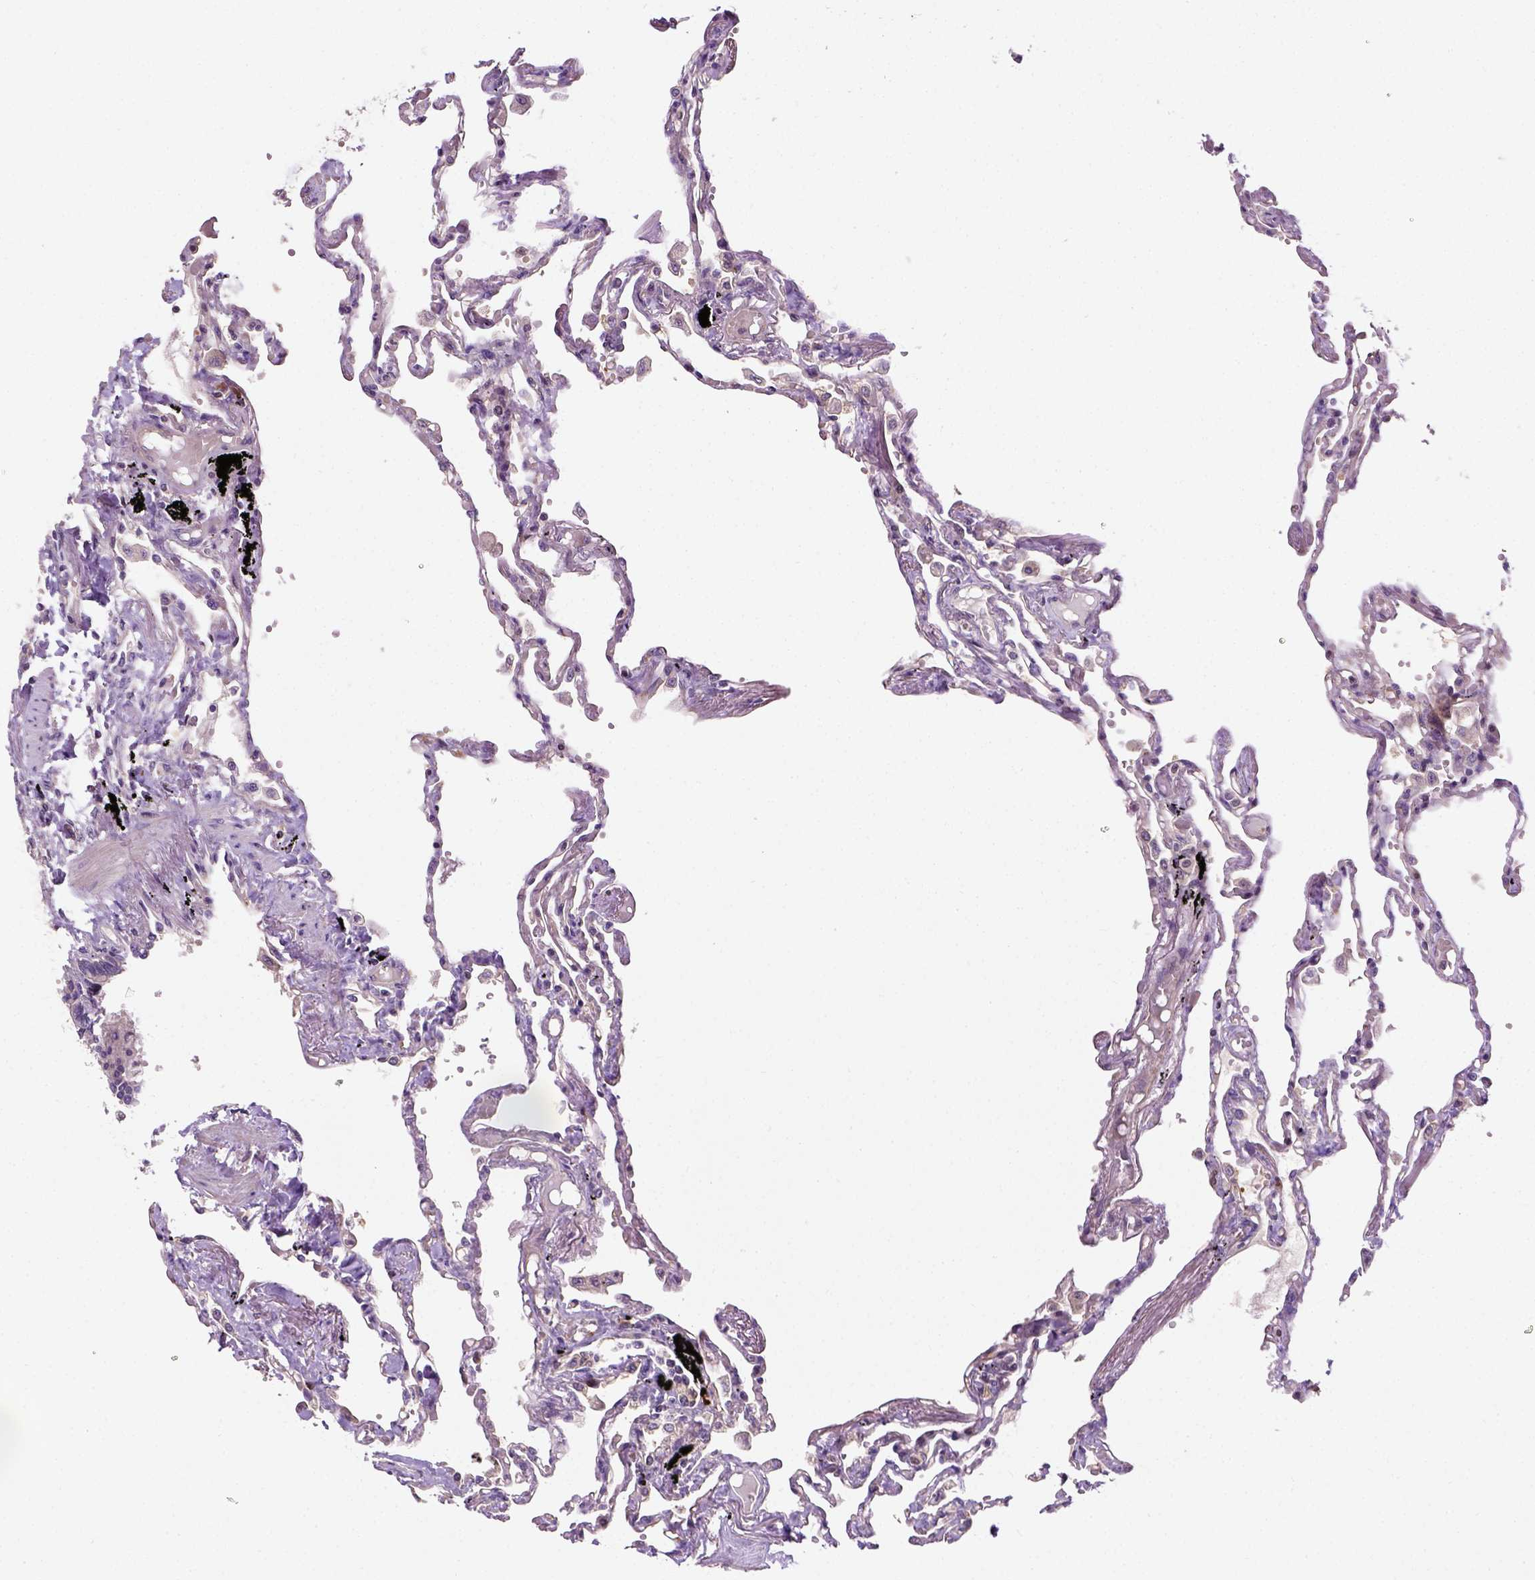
{"staining": {"intensity": "moderate", "quantity": "25%-75%", "location": "cytoplasmic/membranous"}, "tissue": "lung", "cell_type": "Alveolar cells", "image_type": "normal", "snomed": [{"axis": "morphology", "description": "Normal tissue, NOS"}, {"axis": "morphology", "description": "Adenocarcinoma, NOS"}, {"axis": "topography", "description": "Cartilage tissue"}, {"axis": "topography", "description": "Lung"}], "caption": "High-power microscopy captured an IHC micrograph of unremarkable lung, revealing moderate cytoplasmic/membranous staining in approximately 25%-75% of alveolar cells.", "gene": "MATK", "patient": {"sex": "female", "age": 67}}